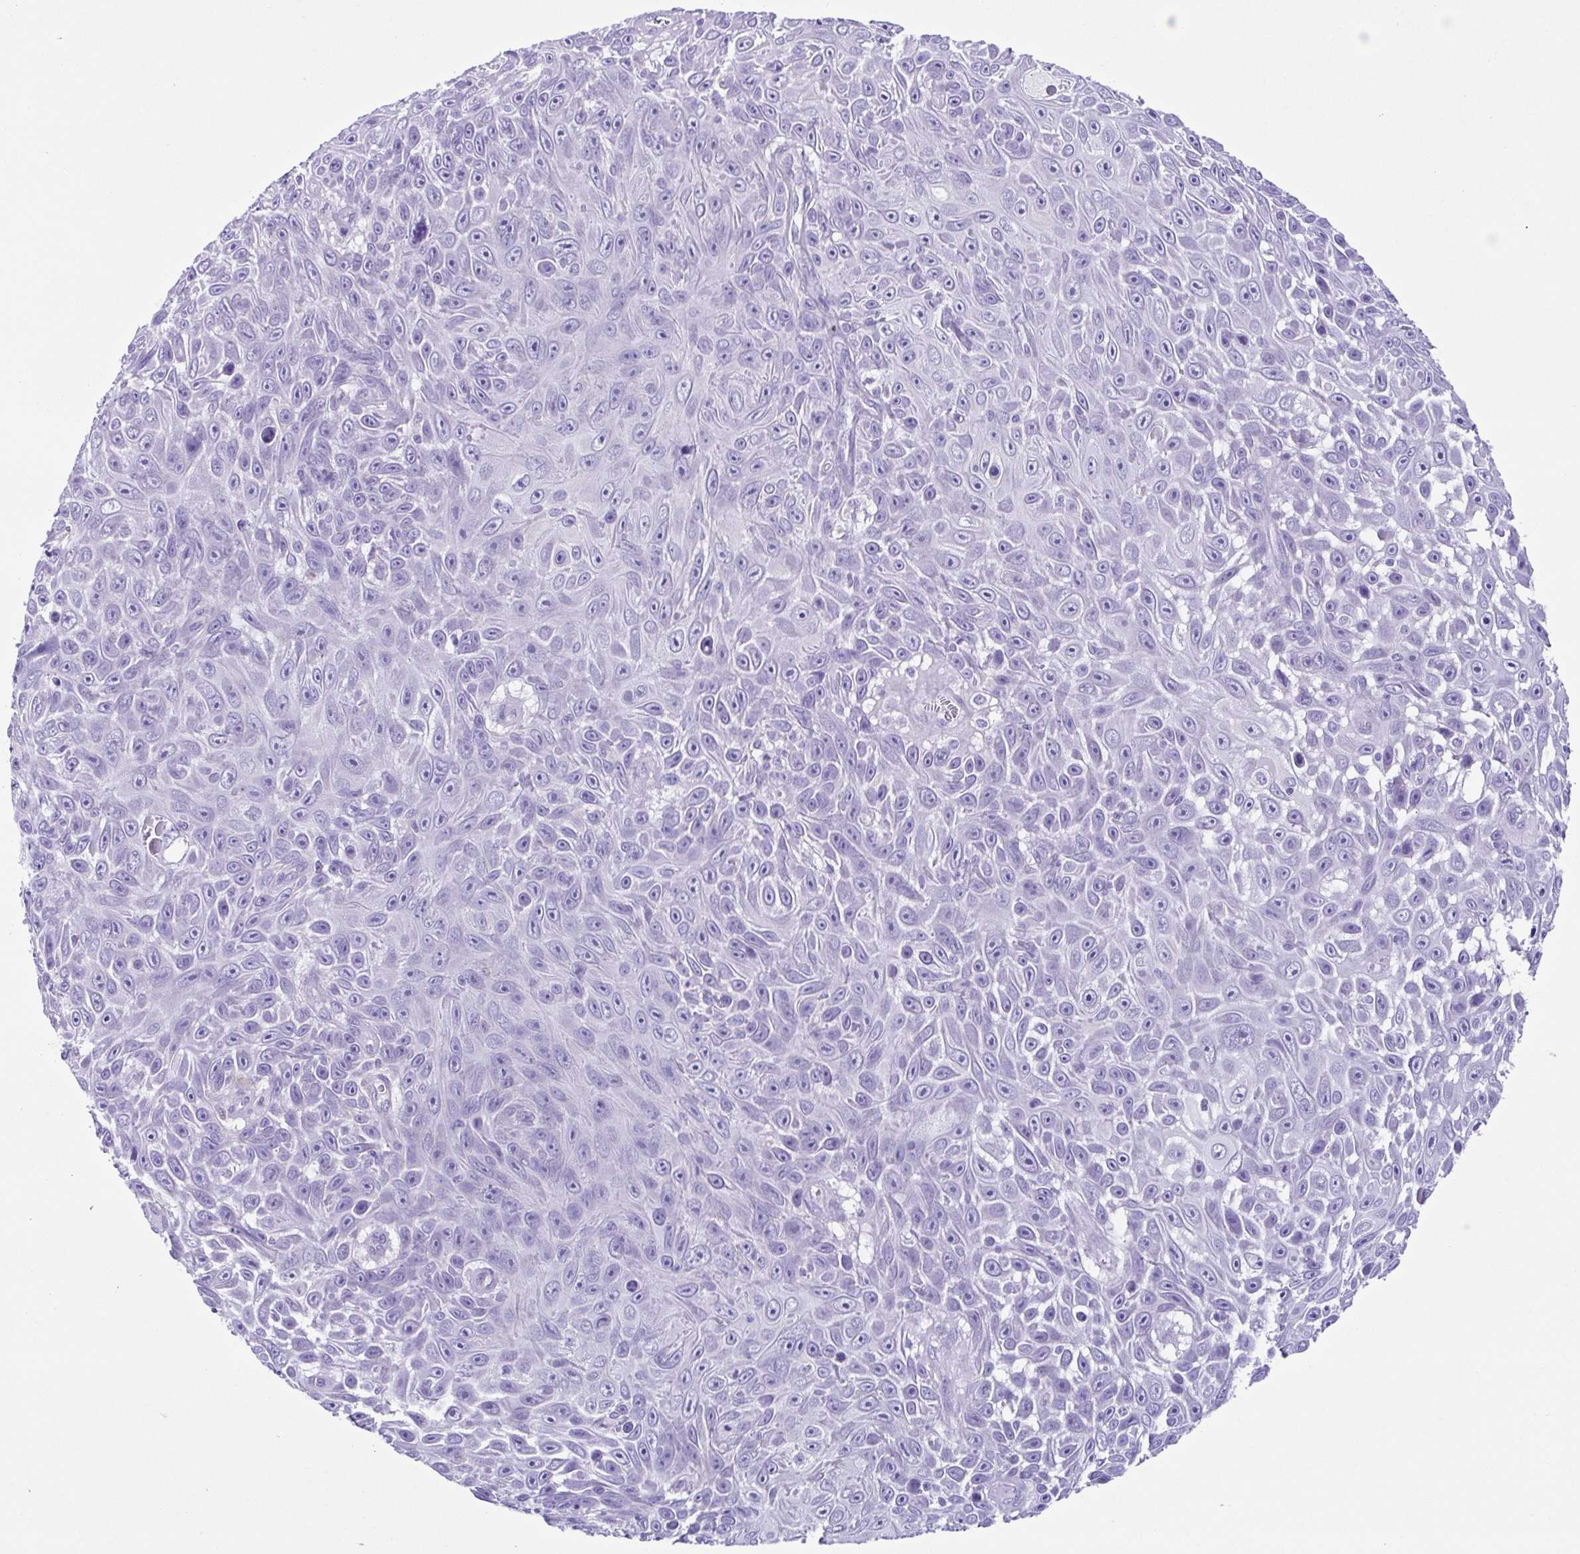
{"staining": {"intensity": "negative", "quantity": "none", "location": "none"}, "tissue": "skin cancer", "cell_type": "Tumor cells", "image_type": "cancer", "snomed": [{"axis": "morphology", "description": "Squamous cell carcinoma, NOS"}, {"axis": "topography", "description": "Skin"}], "caption": "High magnification brightfield microscopy of skin cancer stained with DAB (brown) and counterstained with hematoxylin (blue): tumor cells show no significant staining.", "gene": "ACTRT3", "patient": {"sex": "male", "age": 82}}